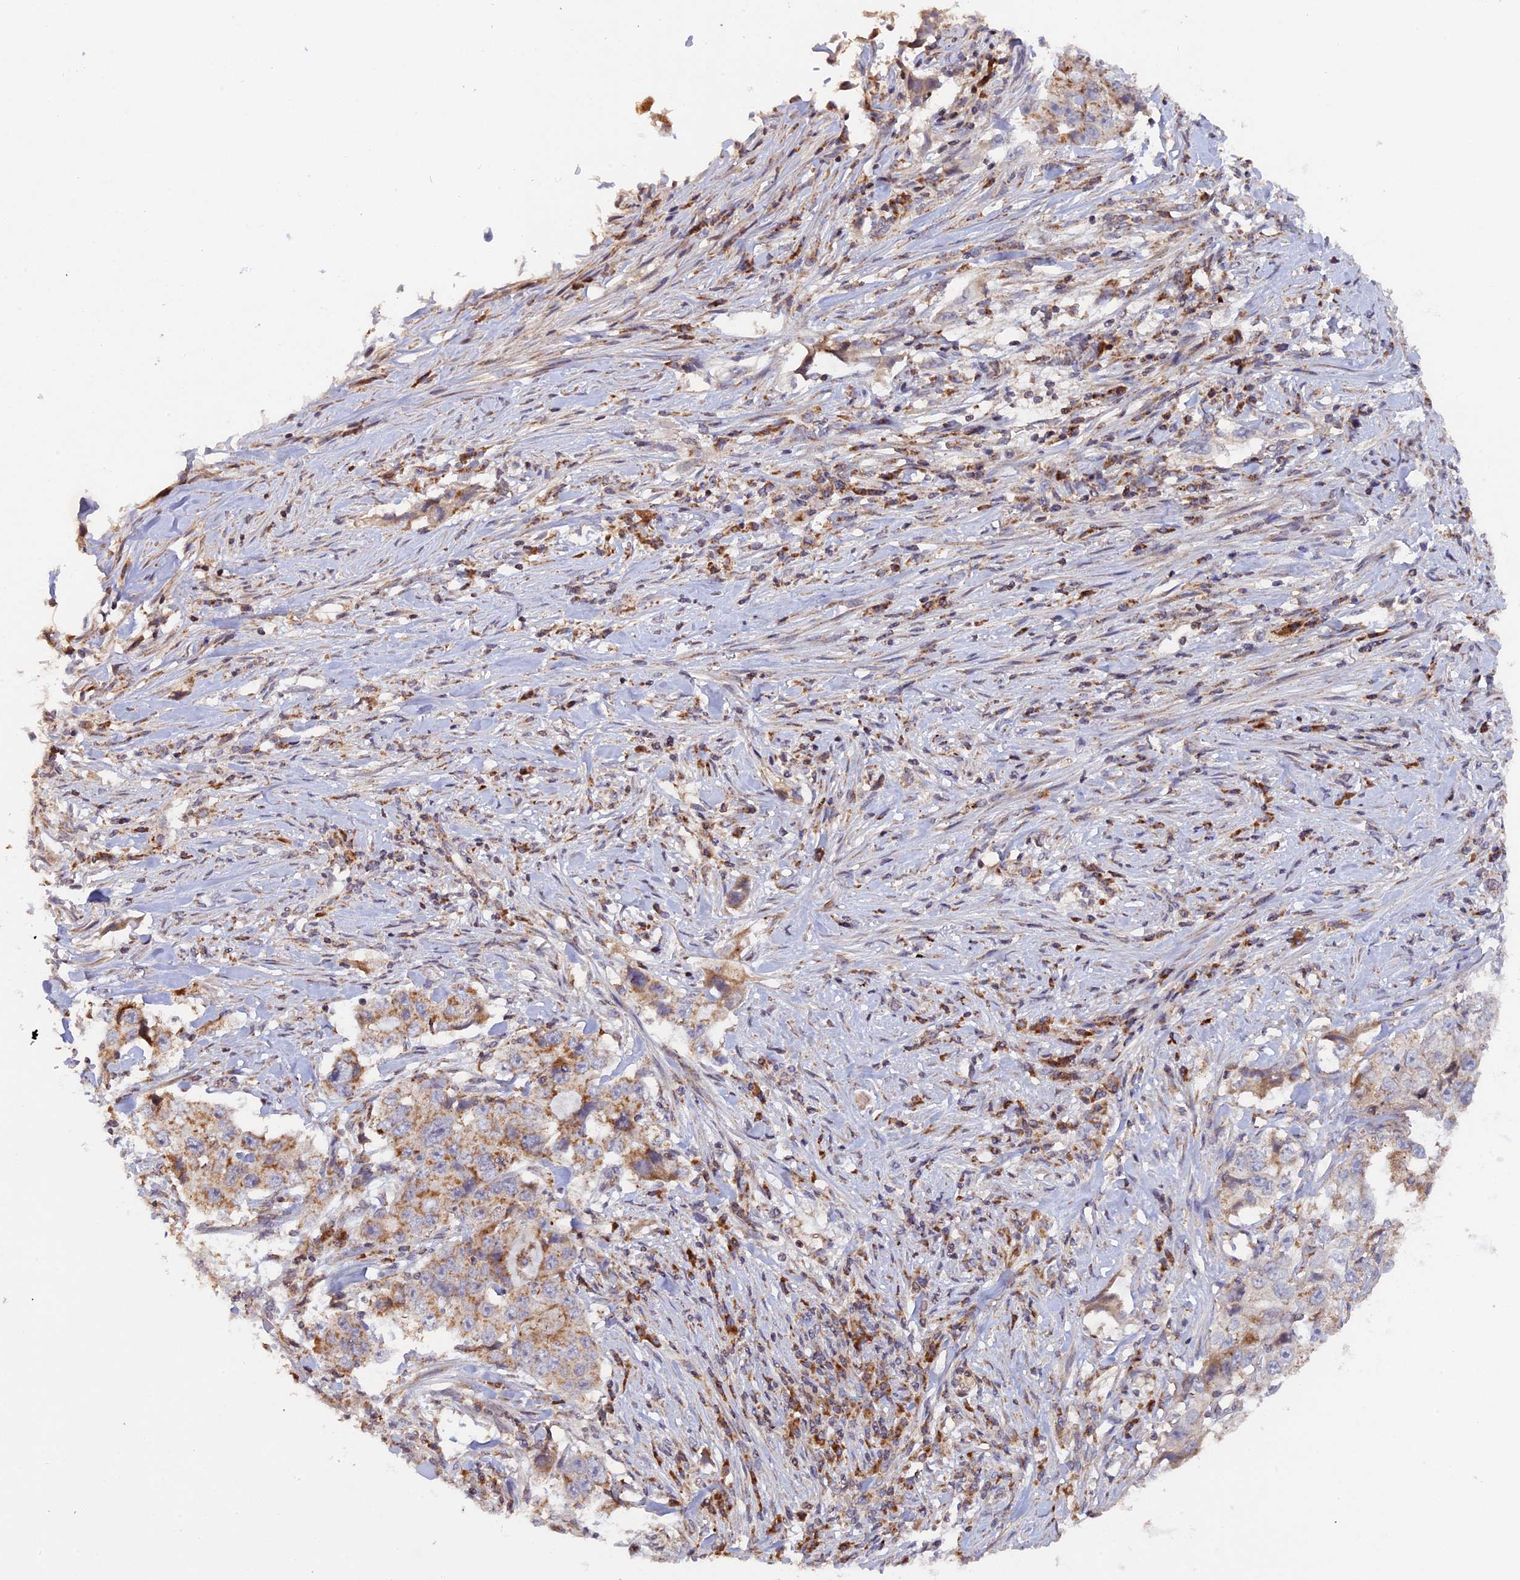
{"staining": {"intensity": "moderate", "quantity": "<25%", "location": "cytoplasmic/membranous"}, "tissue": "lung cancer", "cell_type": "Tumor cells", "image_type": "cancer", "snomed": [{"axis": "morphology", "description": "Adenocarcinoma, NOS"}, {"axis": "topography", "description": "Lung"}], "caption": "Immunohistochemical staining of lung cancer displays low levels of moderate cytoplasmic/membranous protein positivity in about <25% of tumor cells. The staining was performed using DAB, with brown indicating positive protein expression. Nuclei are stained blue with hematoxylin.", "gene": "MPV17L", "patient": {"sex": "female", "age": 51}}